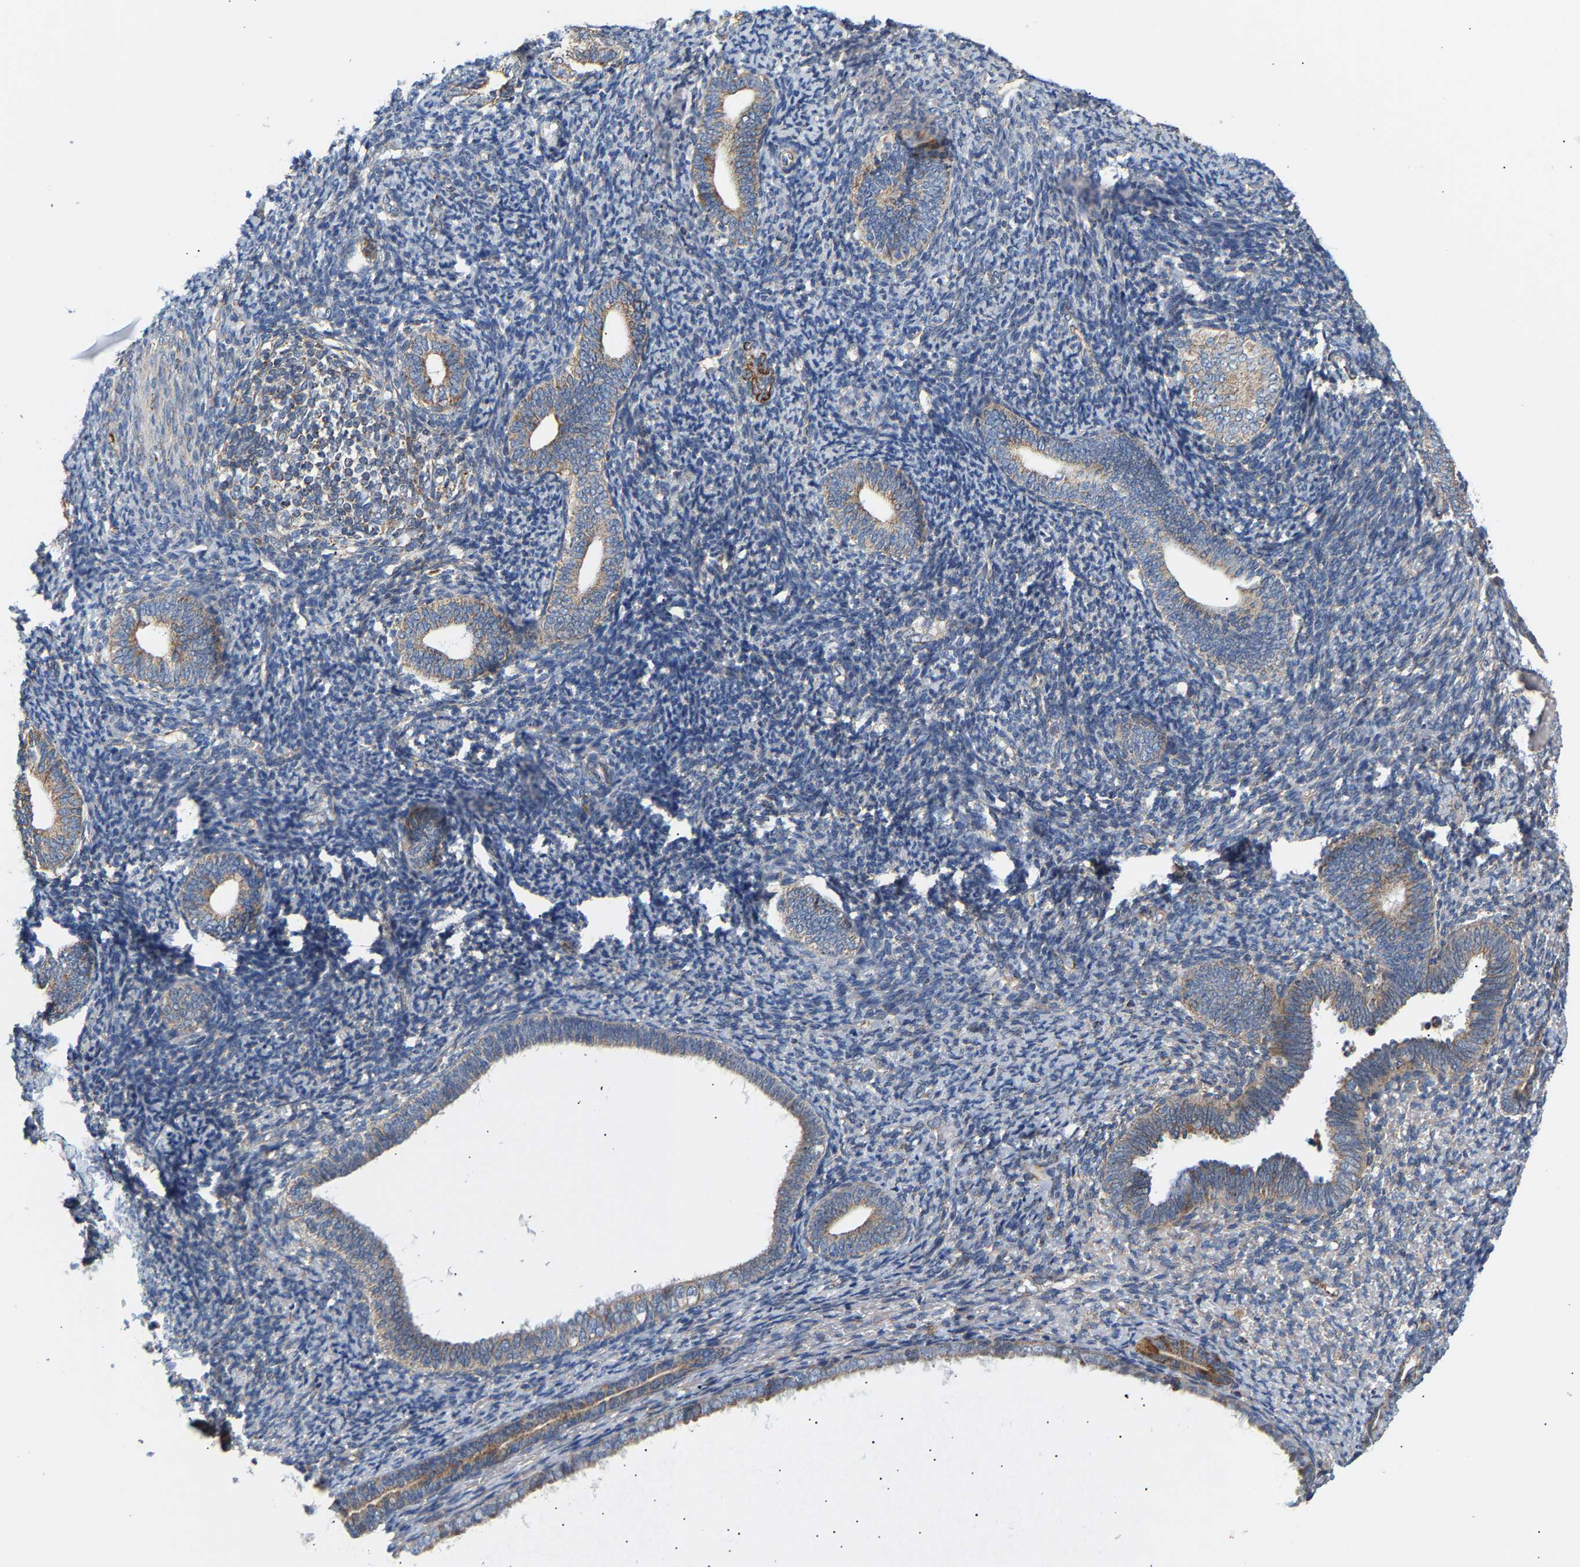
{"staining": {"intensity": "negative", "quantity": "none", "location": "none"}, "tissue": "endometrium", "cell_type": "Cells in endometrial stroma", "image_type": "normal", "snomed": [{"axis": "morphology", "description": "Normal tissue, NOS"}, {"axis": "topography", "description": "Endometrium"}], "caption": "Photomicrograph shows no significant protein staining in cells in endometrial stroma of normal endometrium.", "gene": "TMEM168", "patient": {"sex": "female", "age": 66}}